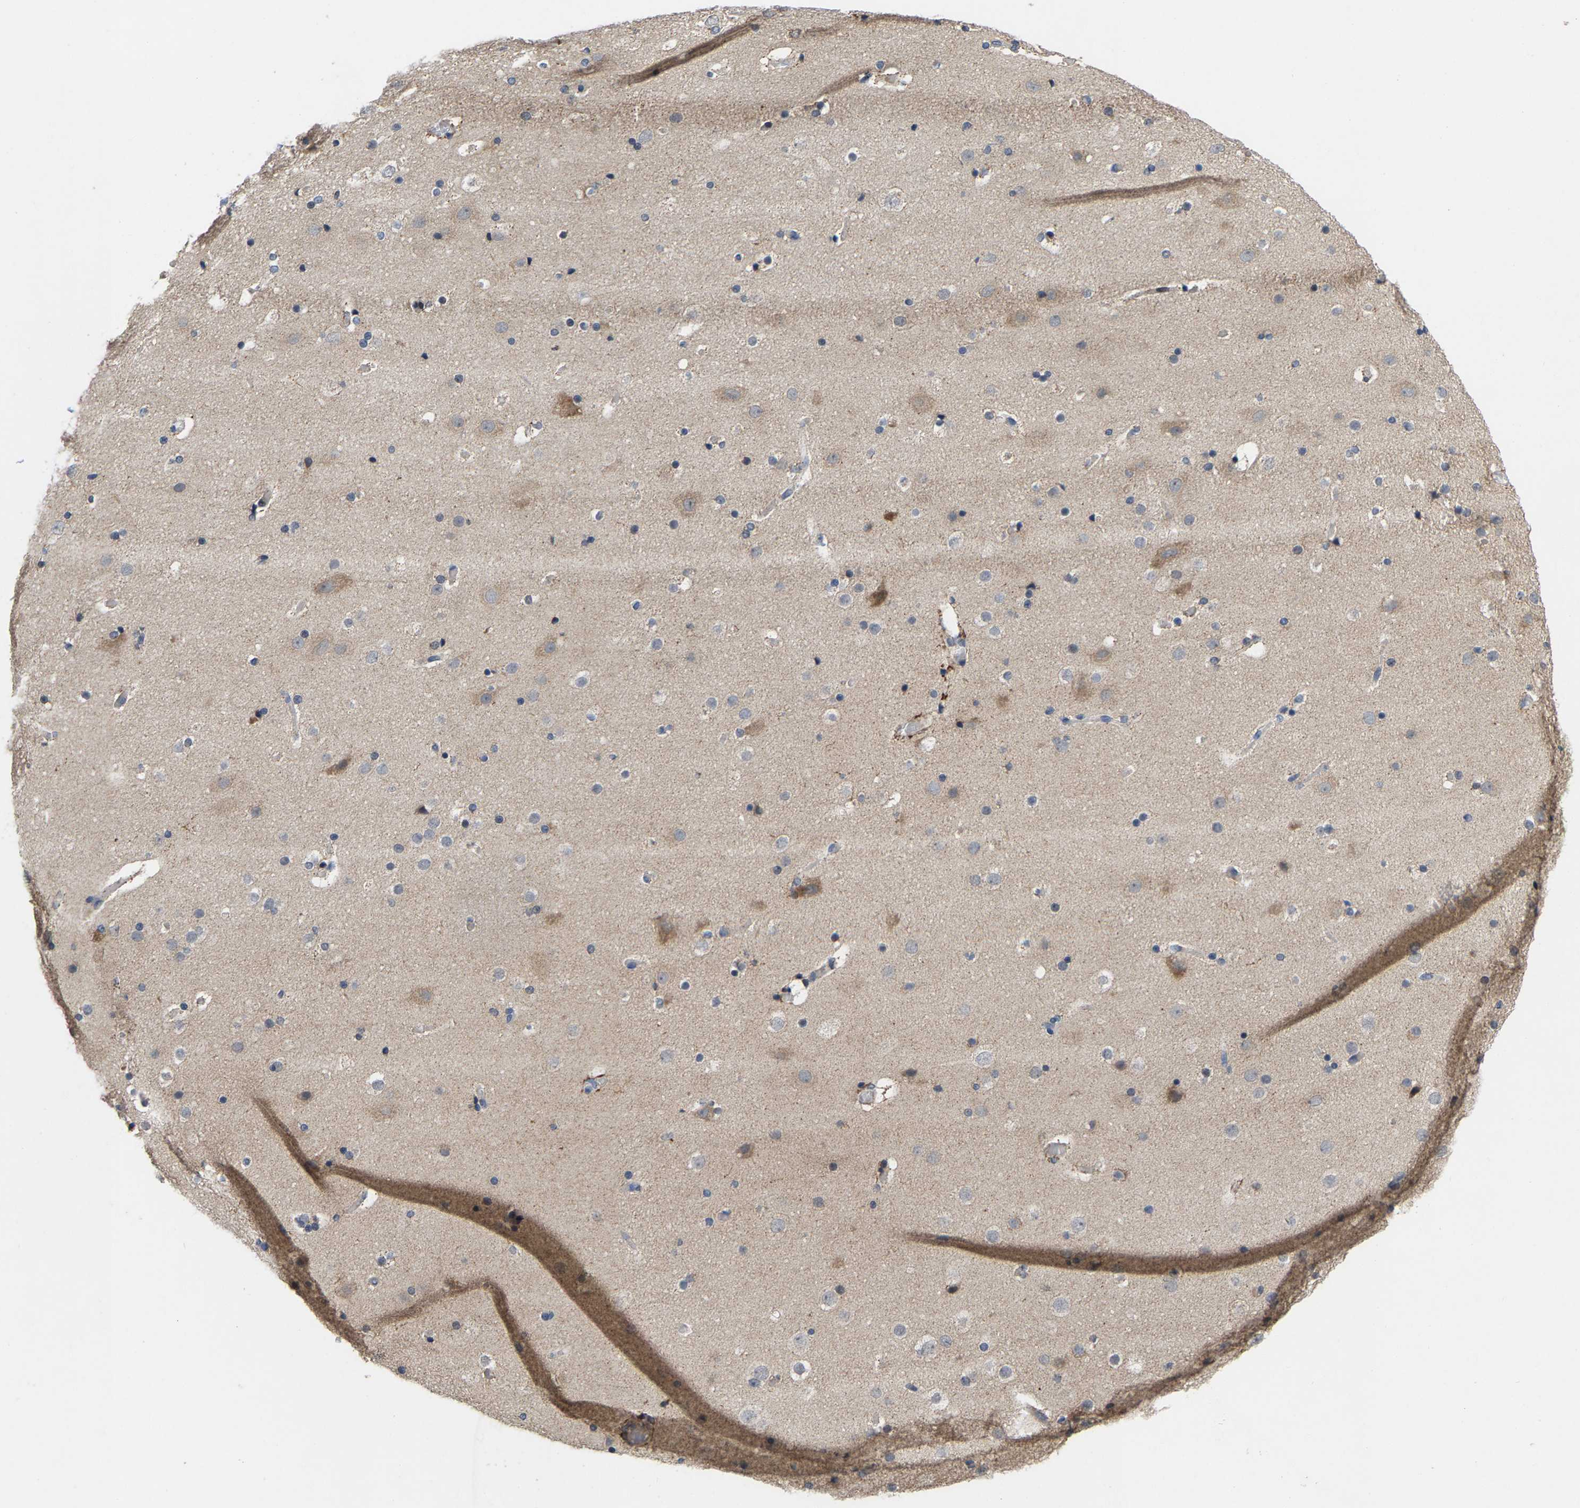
{"staining": {"intensity": "negative", "quantity": "none", "location": "none"}, "tissue": "cerebral cortex", "cell_type": "Endothelial cells", "image_type": "normal", "snomed": [{"axis": "morphology", "description": "Normal tissue, NOS"}, {"axis": "topography", "description": "Cerebral cortex"}], "caption": "Immunohistochemistry (IHC) micrograph of normal cerebral cortex: human cerebral cortex stained with DAB (3,3'-diaminobenzidine) reveals no significant protein positivity in endothelial cells. (Brightfield microscopy of DAB (3,3'-diaminobenzidine) immunohistochemistry at high magnification).", "gene": "TDRKH", "patient": {"sex": "male", "age": 57}}